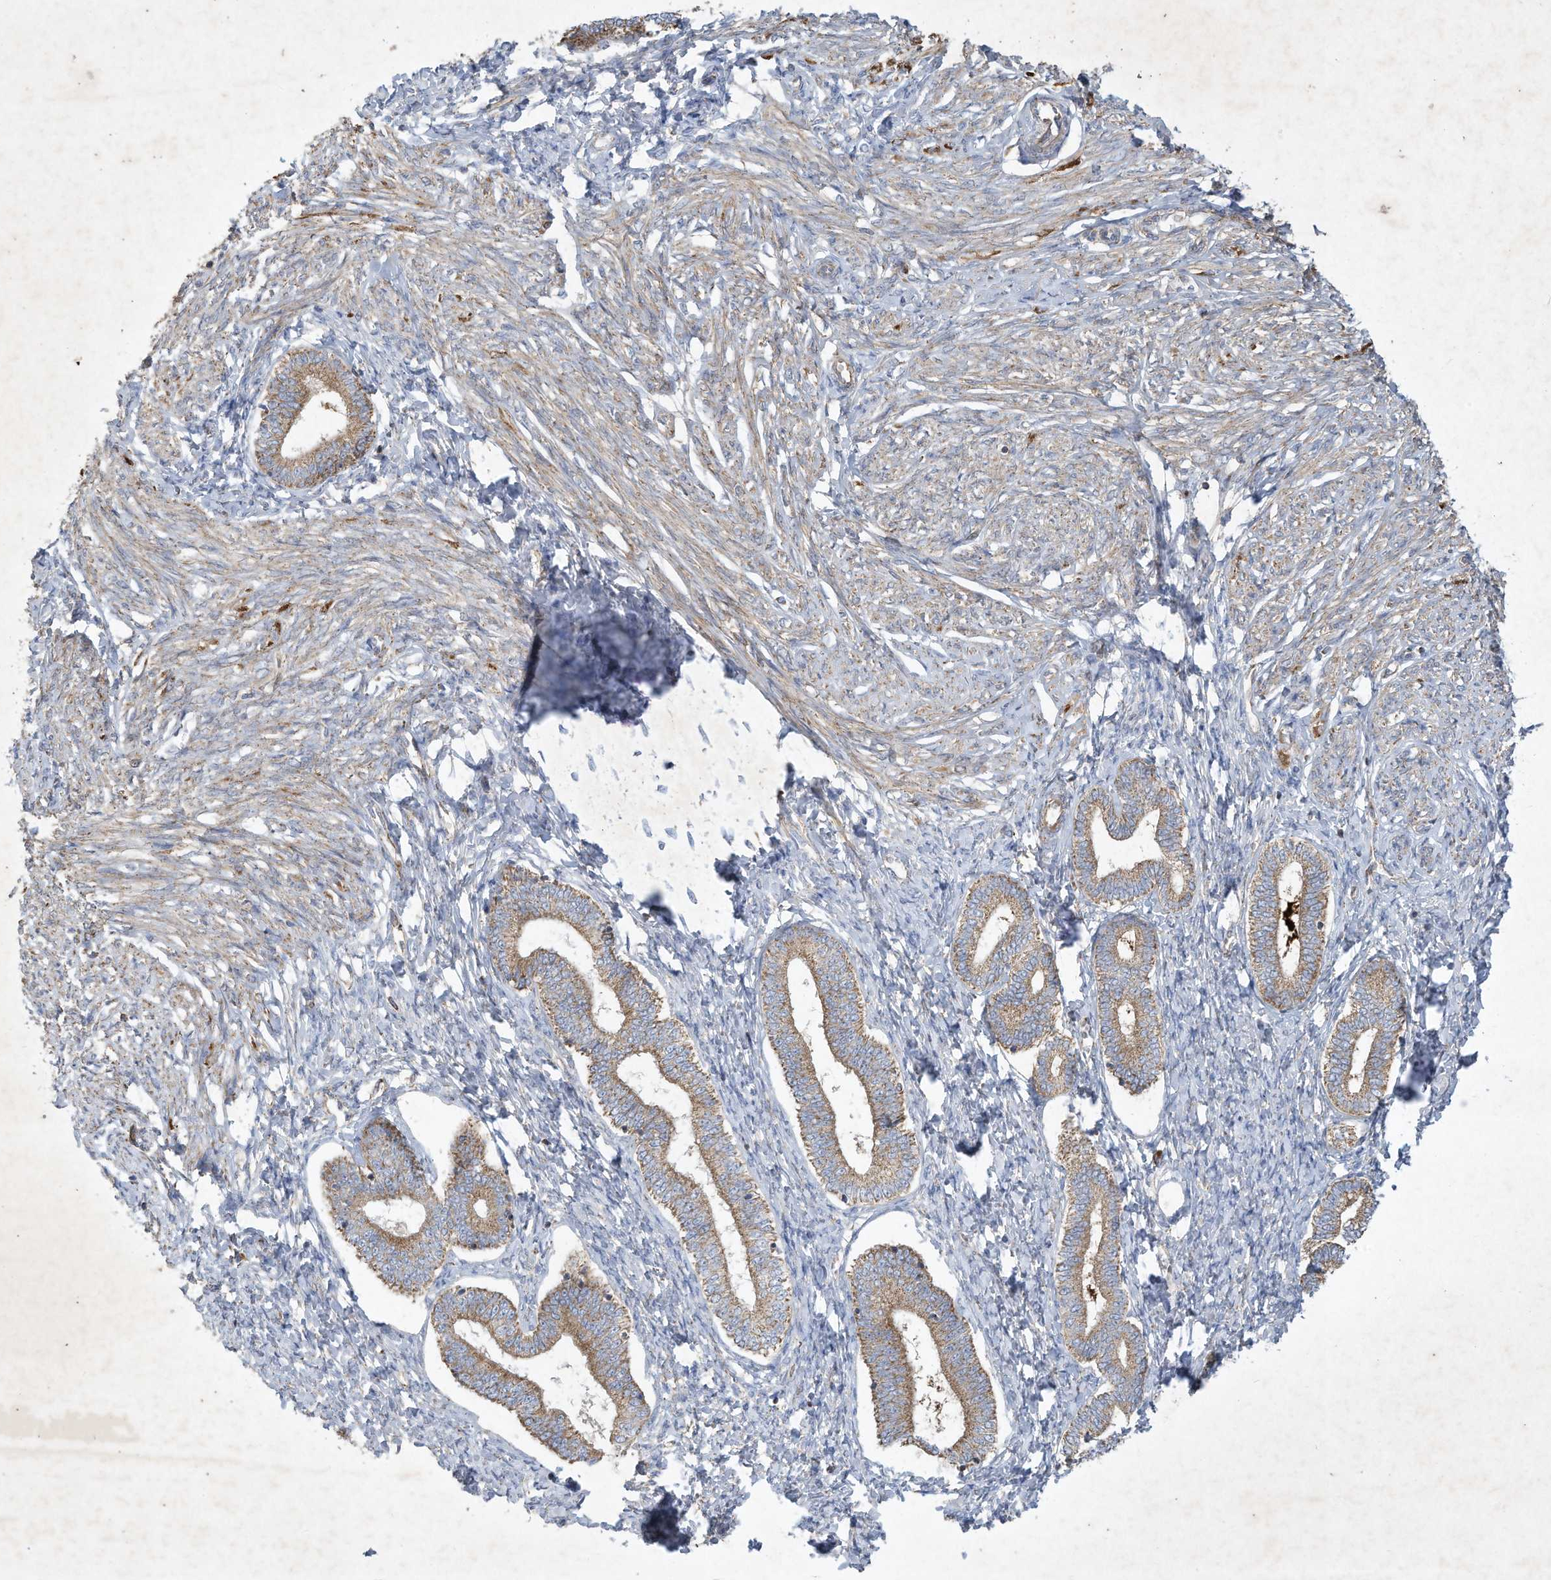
{"staining": {"intensity": "weak", "quantity": "<25%", "location": "cytoplasmic/membranous"}, "tissue": "endometrium", "cell_type": "Cells in endometrial stroma", "image_type": "normal", "snomed": [{"axis": "morphology", "description": "Normal tissue, NOS"}, {"axis": "topography", "description": "Endometrium"}], "caption": "Photomicrograph shows no protein staining in cells in endometrial stroma of normal endometrium.", "gene": "SYNJ2", "patient": {"sex": "female", "age": 72}}